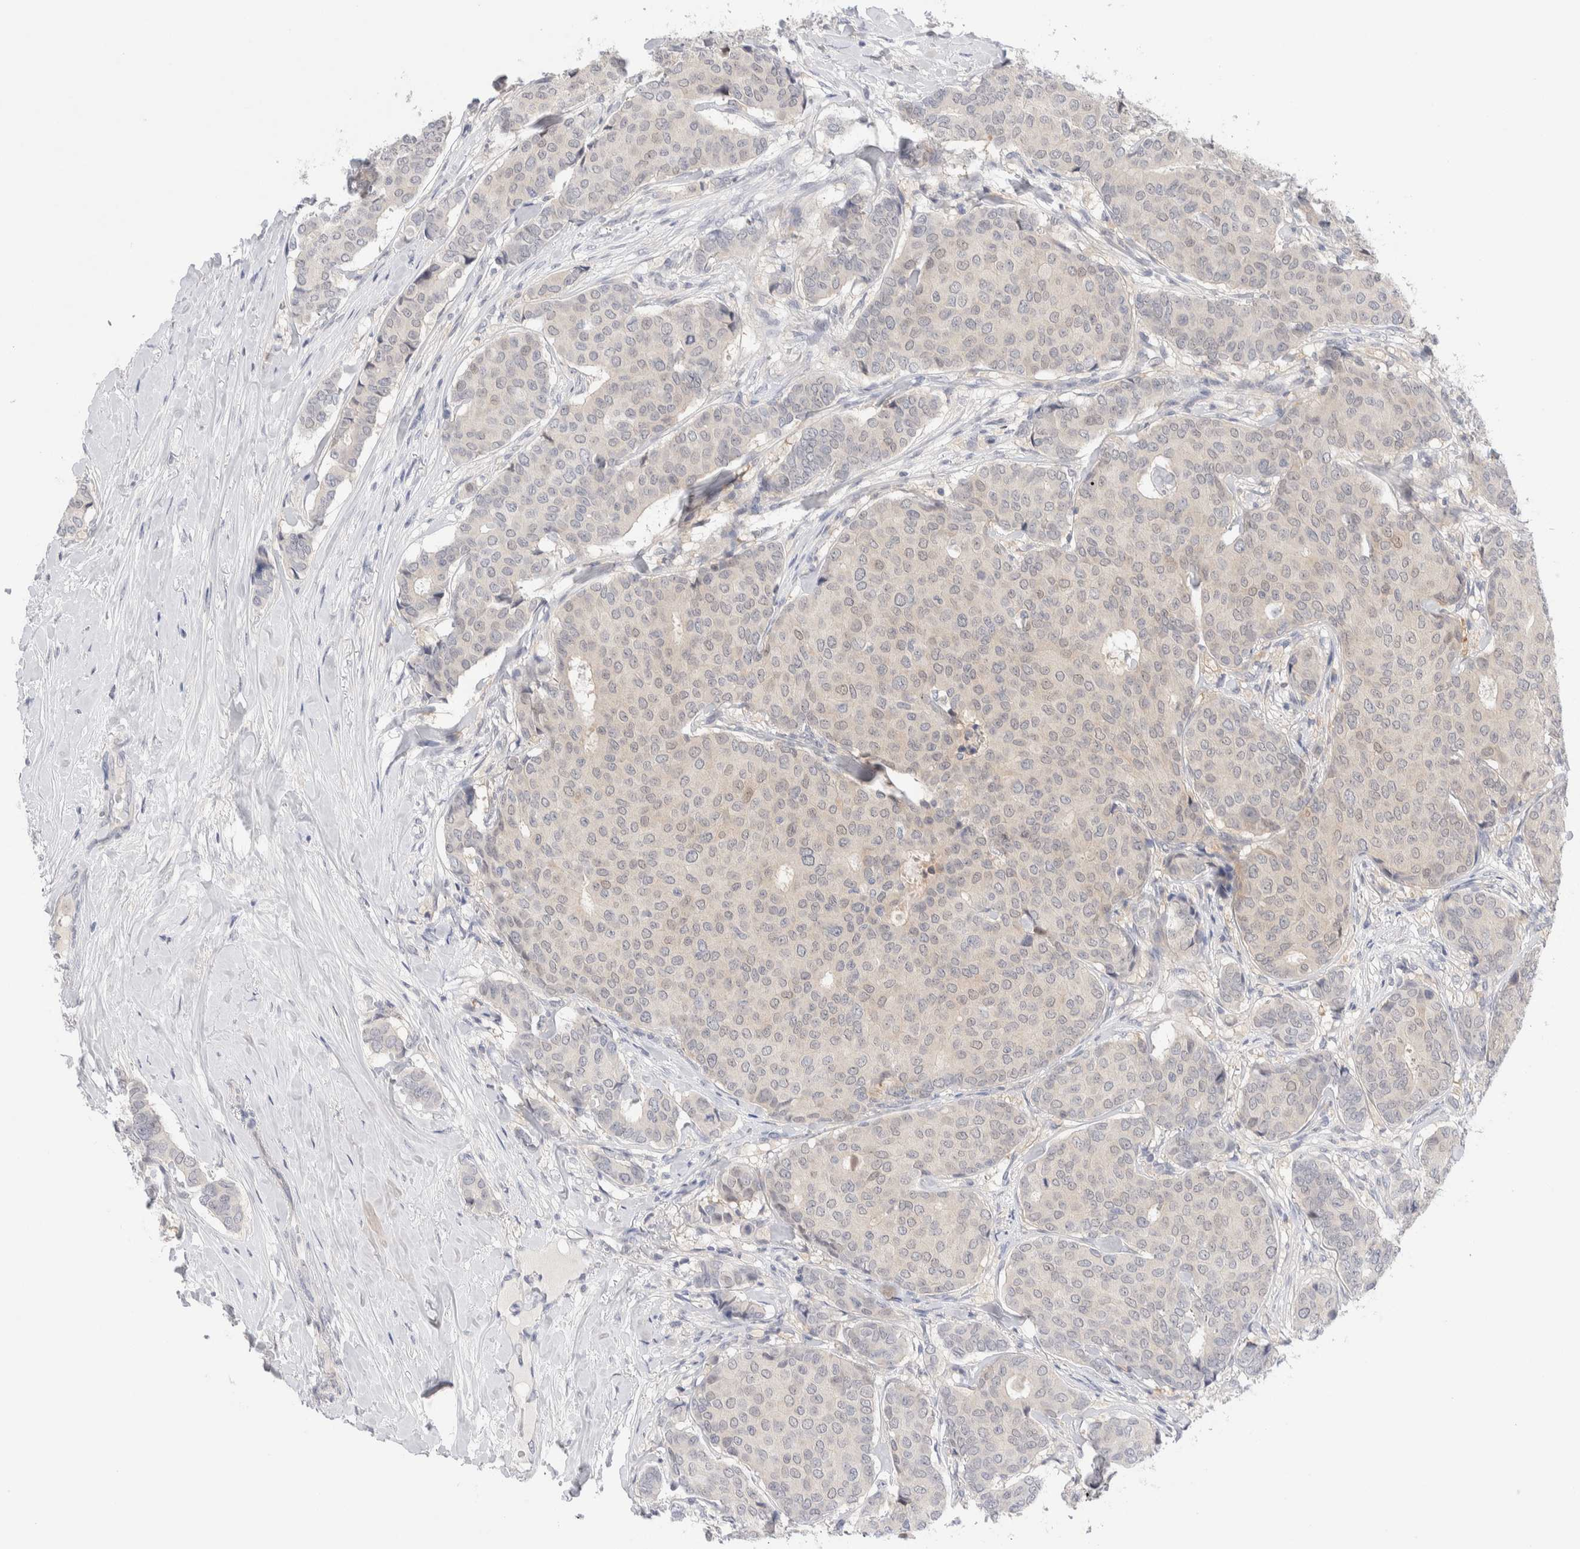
{"staining": {"intensity": "weak", "quantity": "<25%", "location": "nuclear"}, "tissue": "breast cancer", "cell_type": "Tumor cells", "image_type": "cancer", "snomed": [{"axis": "morphology", "description": "Duct carcinoma"}, {"axis": "topography", "description": "Breast"}], "caption": "Breast intraductal carcinoma stained for a protein using immunohistochemistry (IHC) exhibits no positivity tumor cells.", "gene": "DNAJB6", "patient": {"sex": "female", "age": 75}}